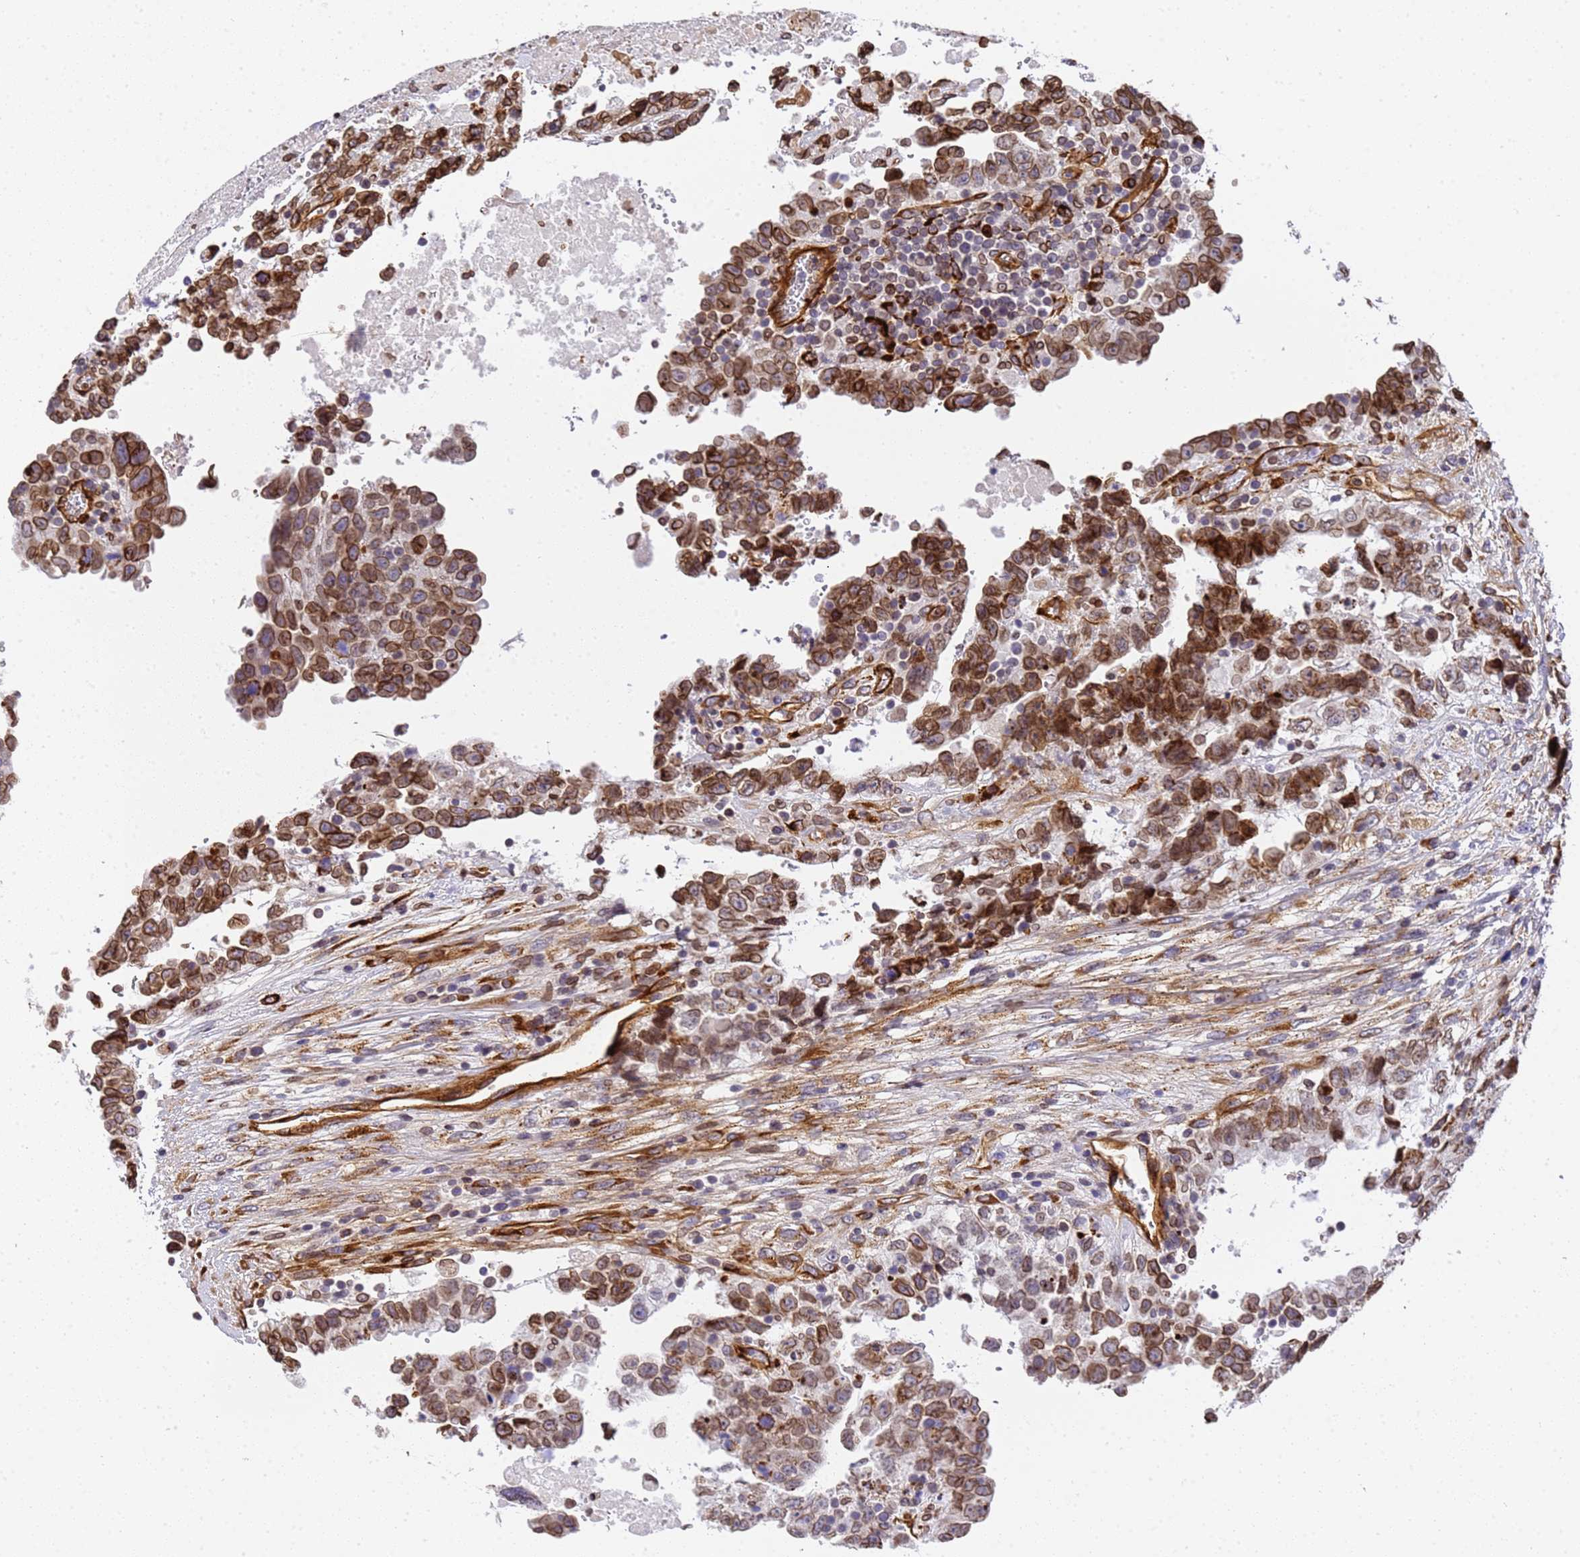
{"staining": {"intensity": "moderate", "quantity": ">75%", "location": "cytoplasmic/membranous,nuclear"}, "tissue": "testis cancer", "cell_type": "Tumor cells", "image_type": "cancer", "snomed": [{"axis": "morphology", "description": "Carcinoma, Embryonal, NOS"}, {"axis": "topography", "description": "Testis"}], "caption": "DAB (3,3'-diaminobenzidine) immunohistochemical staining of testis cancer displays moderate cytoplasmic/membranous and nuclear protein staining in about >75% of tumor cells.", "gene": "IGFBP7", "patient": {"sex": "male", "age": 37}}